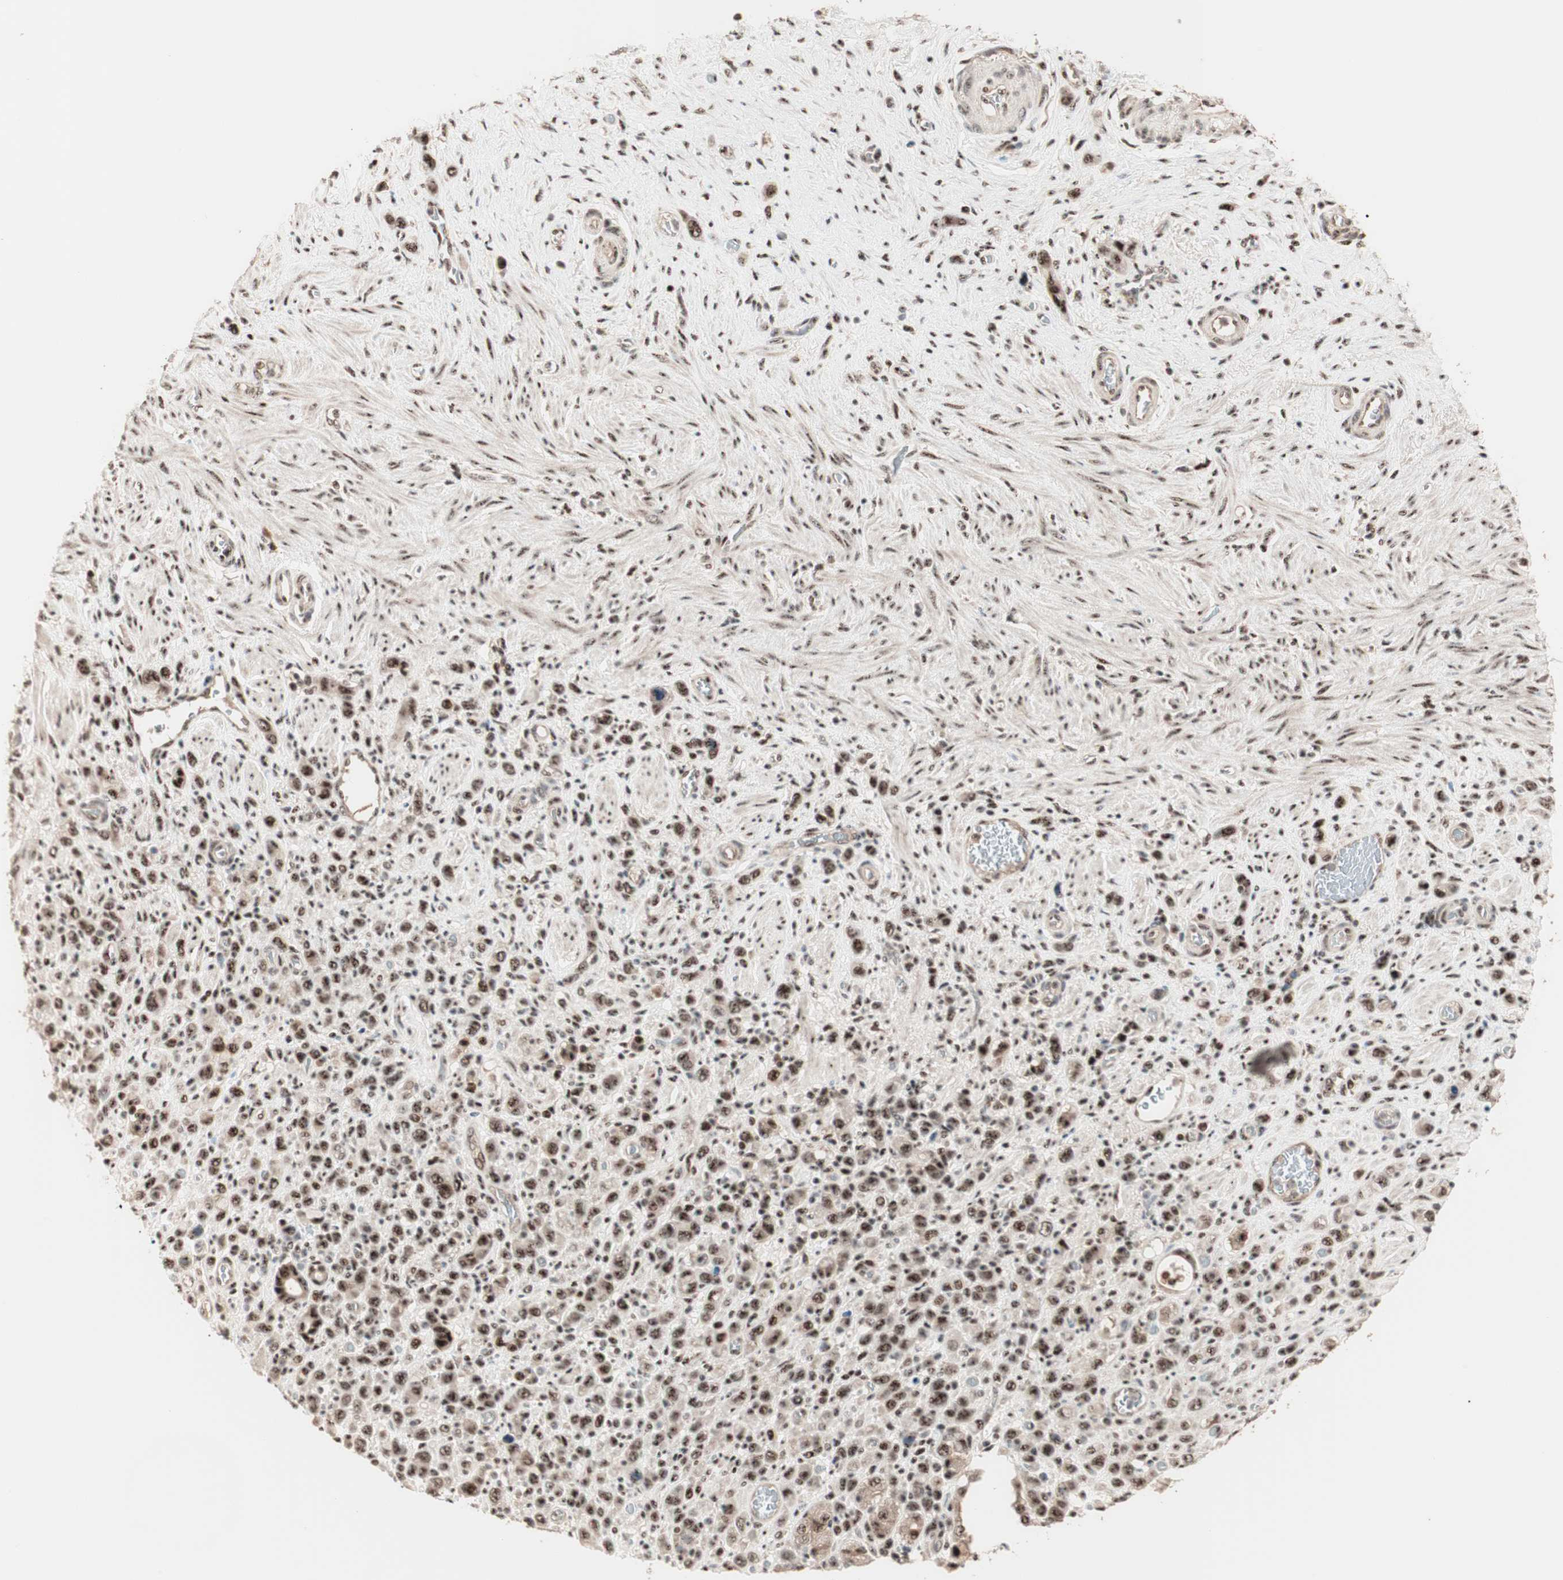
{"staining": {"intensity": "strong", "quantity": ">75%", "location": "nuclear"}, "tissue": "stomach cancer", "cell_type": "Tumor cells", "image_type": "cancer", "snomed": [{"axis": "morphology", "description": "Normal tissue, NOS"}, {"axis": "morphology", "description": "Adenocarcinoma, NOS"}, {"axis": "morphology", "description": "Adenocarcinoma, High grade"}, {"axis": "topography", "description": "Stomach, upper"}, {"axis": "topography", "description": "Stomach"}], "caption": "Stomach cancer stained with IHC displays strong nuclear positivity in about >75% of tumor cells.", "gene": "NR5A2", "patient": {"sex": "female", "age": 65}}